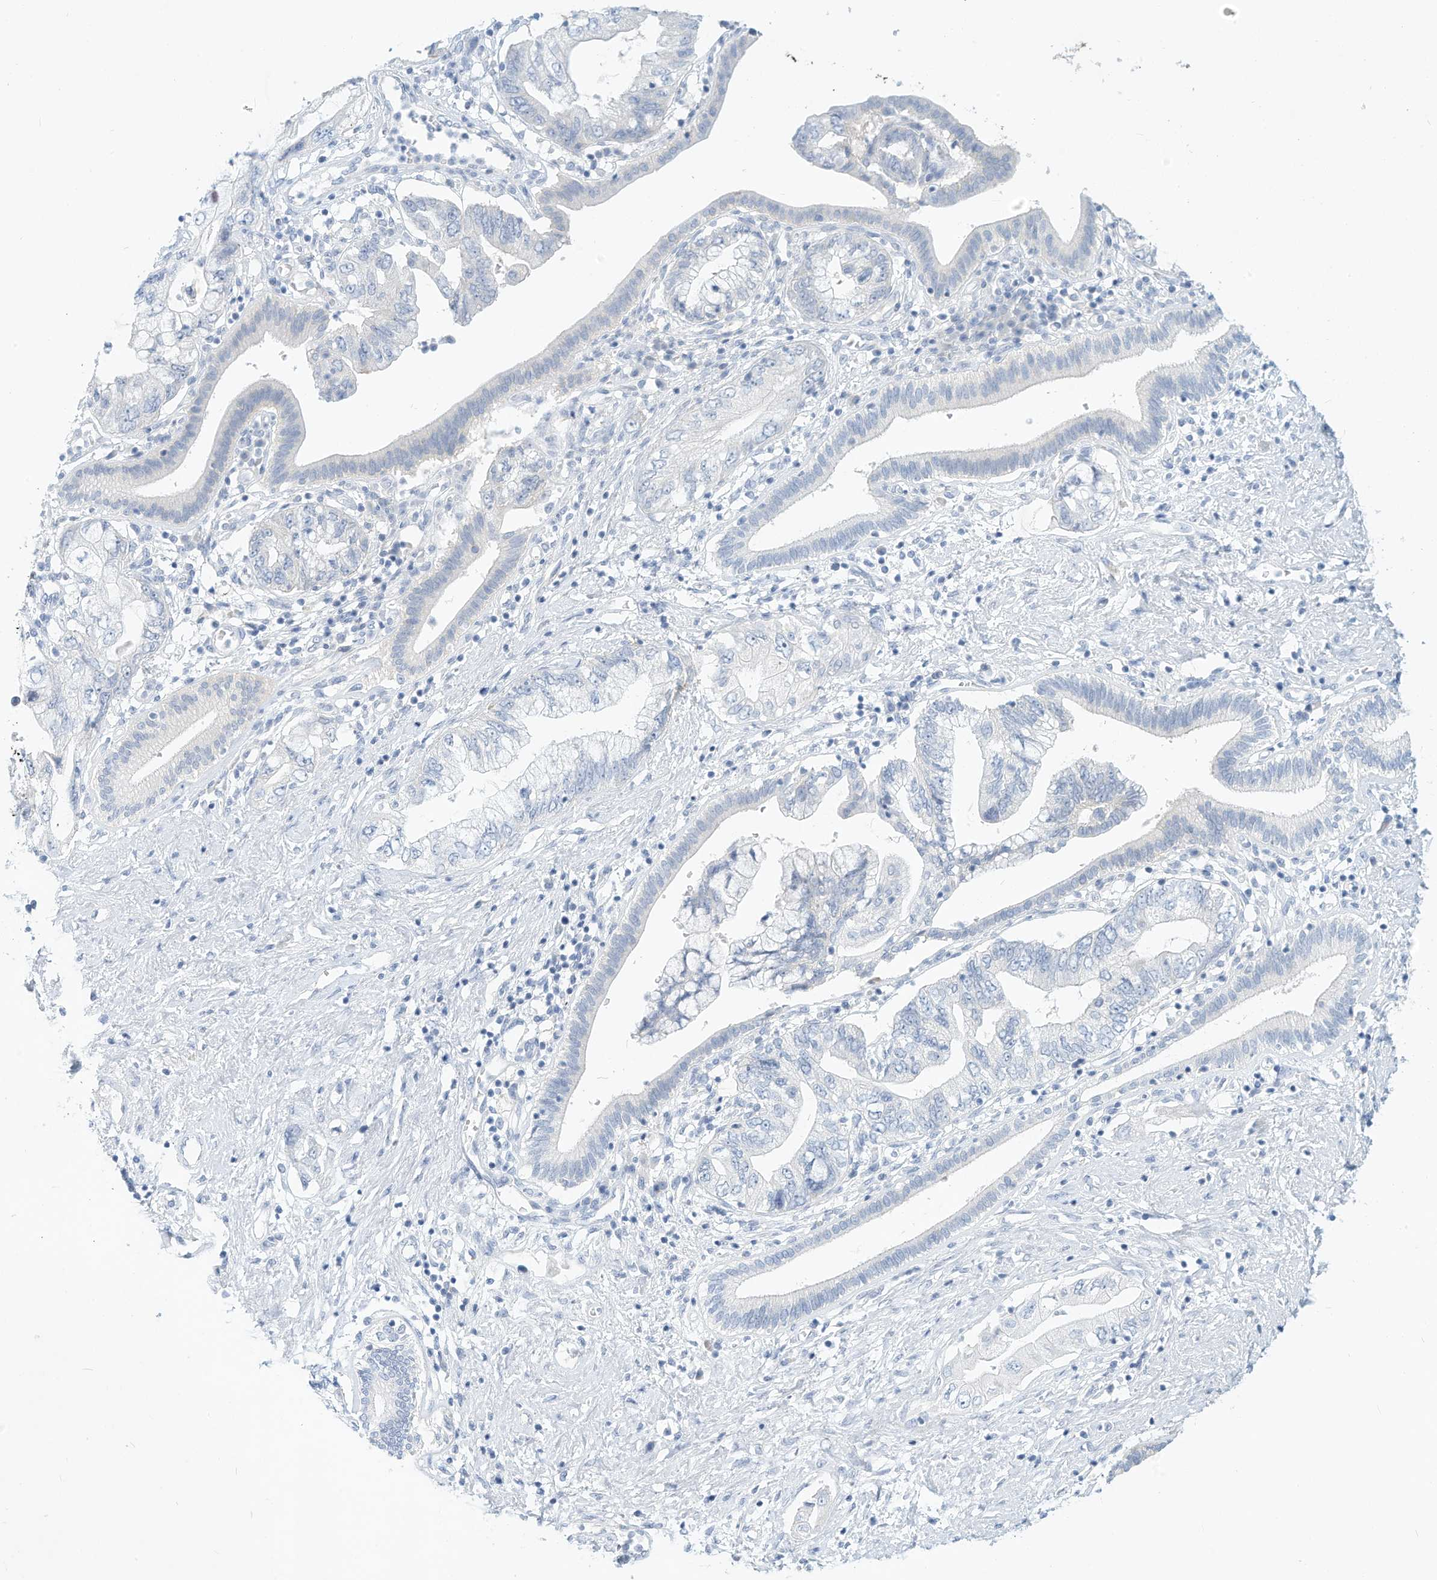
{"staining": {"intensity": "negative", "quantity": "none", "location": "none"}, "tissue": "pancreatic cancer", "cell_type": "Tumor cells", "image_type": "cancer", "snomed": [{"axis": "morphology", "description": "Adenocarcinoma, NOS"}, {"axis": "topography", "description": "Pancreas"}], "caption": "Immunohistochemistry (IHC) image of human pancreatic cancer stained for a protein (brown), which exhibits no staining in tumor cells.", "gene": "SPOCD1", "patient": {"sex": "female", "age": 73}}